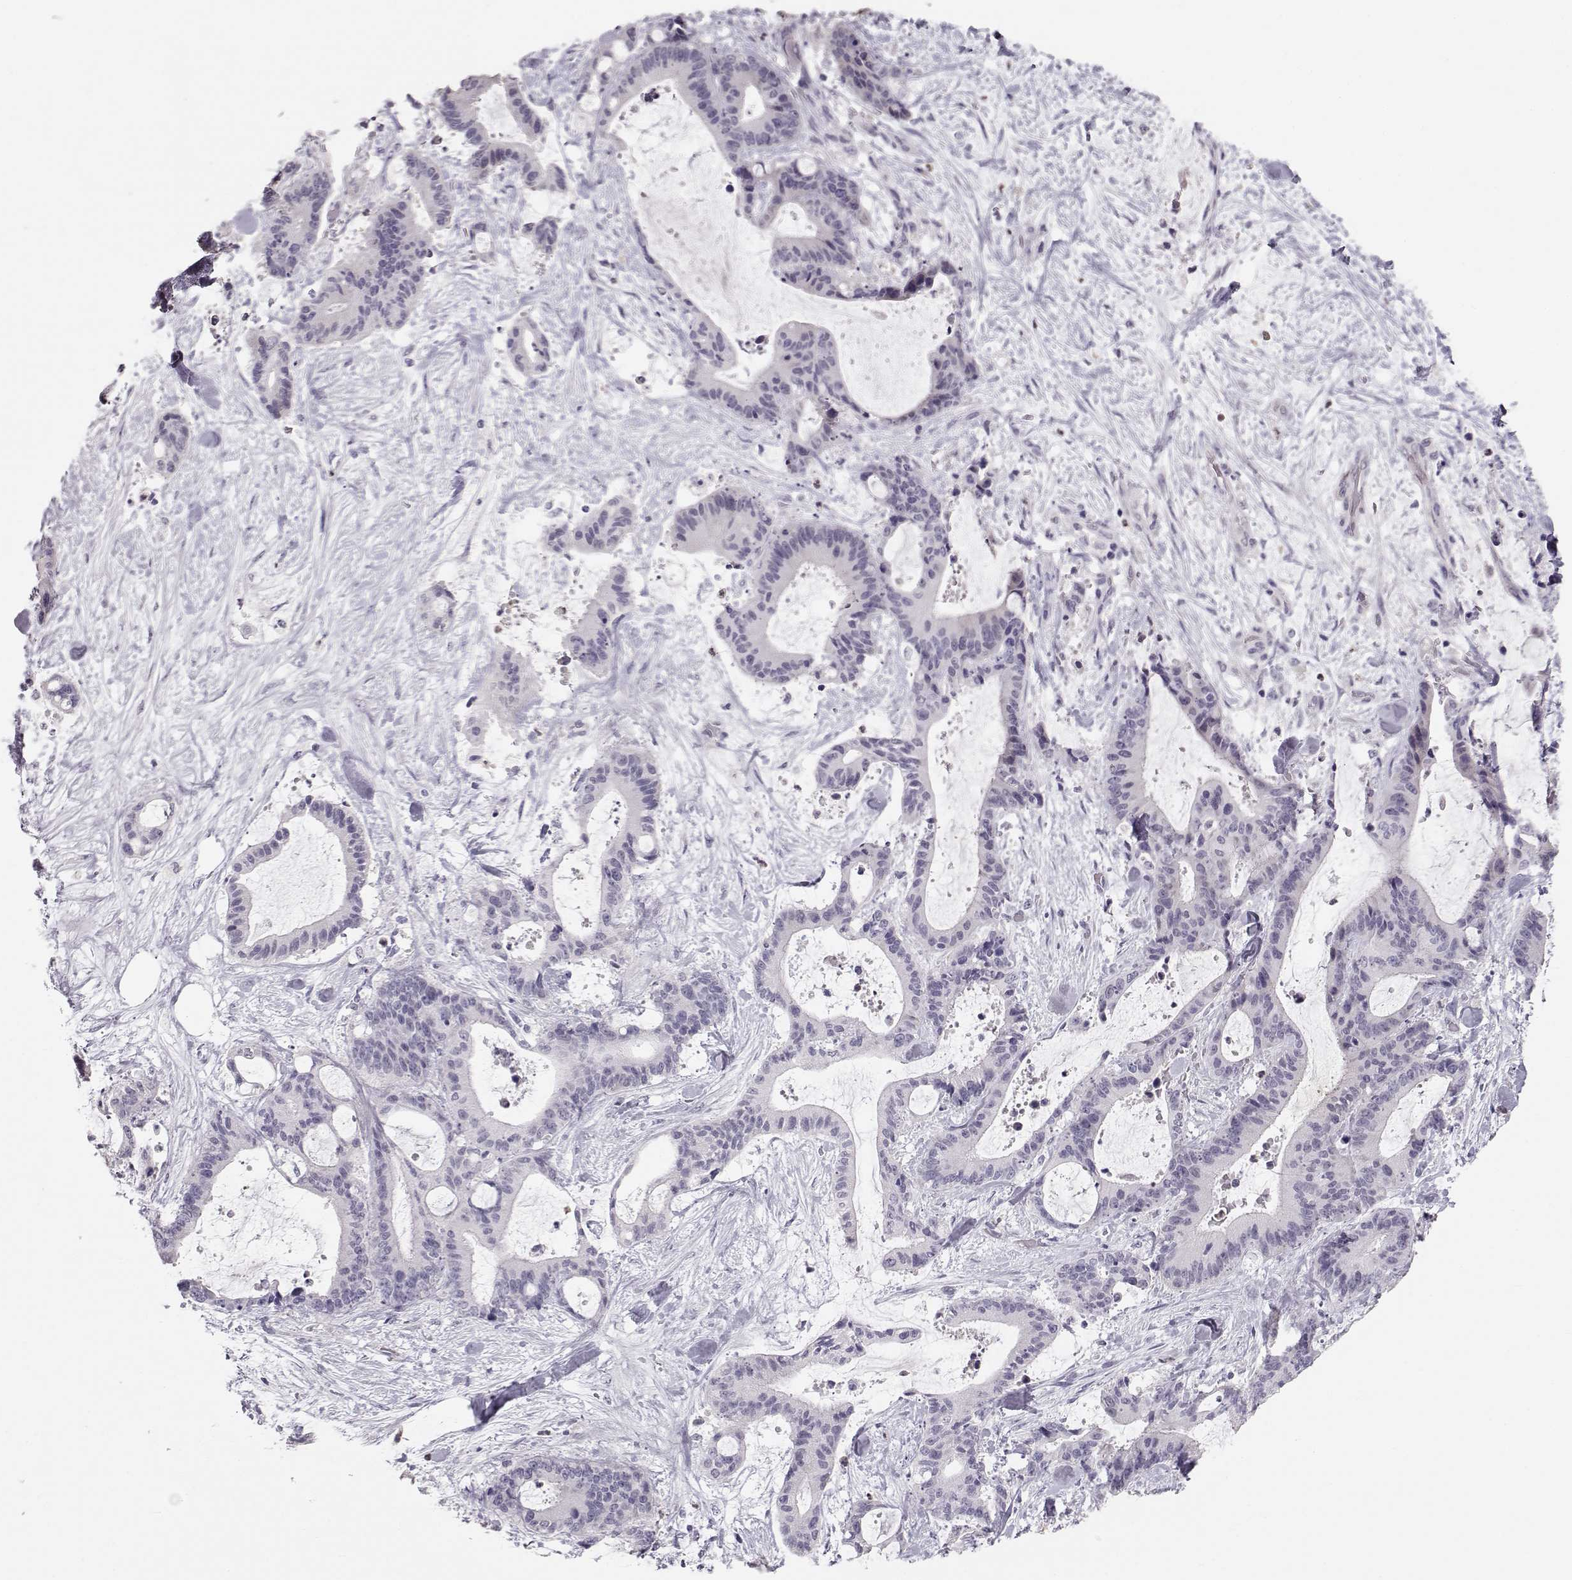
{"staining": {"intensity": "negative", "quantity": "none", "location": "none"}, "tissue": "liver cancer", "cell_type": "Tumor cells", "image_type": "cancer", "snomed": [{"axis": "morphology", "description": "Cholangiocarcinoma"}, {"axis": "topography", "description": "Liver"}], "caption": "Immunohistochemistry (IHC) histopathology image of human cholangiocarcinoma (liver) stained for a protein (brown), which displays no positivity in tumor cells.", "gene": "POU1F1", "patient": {"sex": "female", "age": 73}}